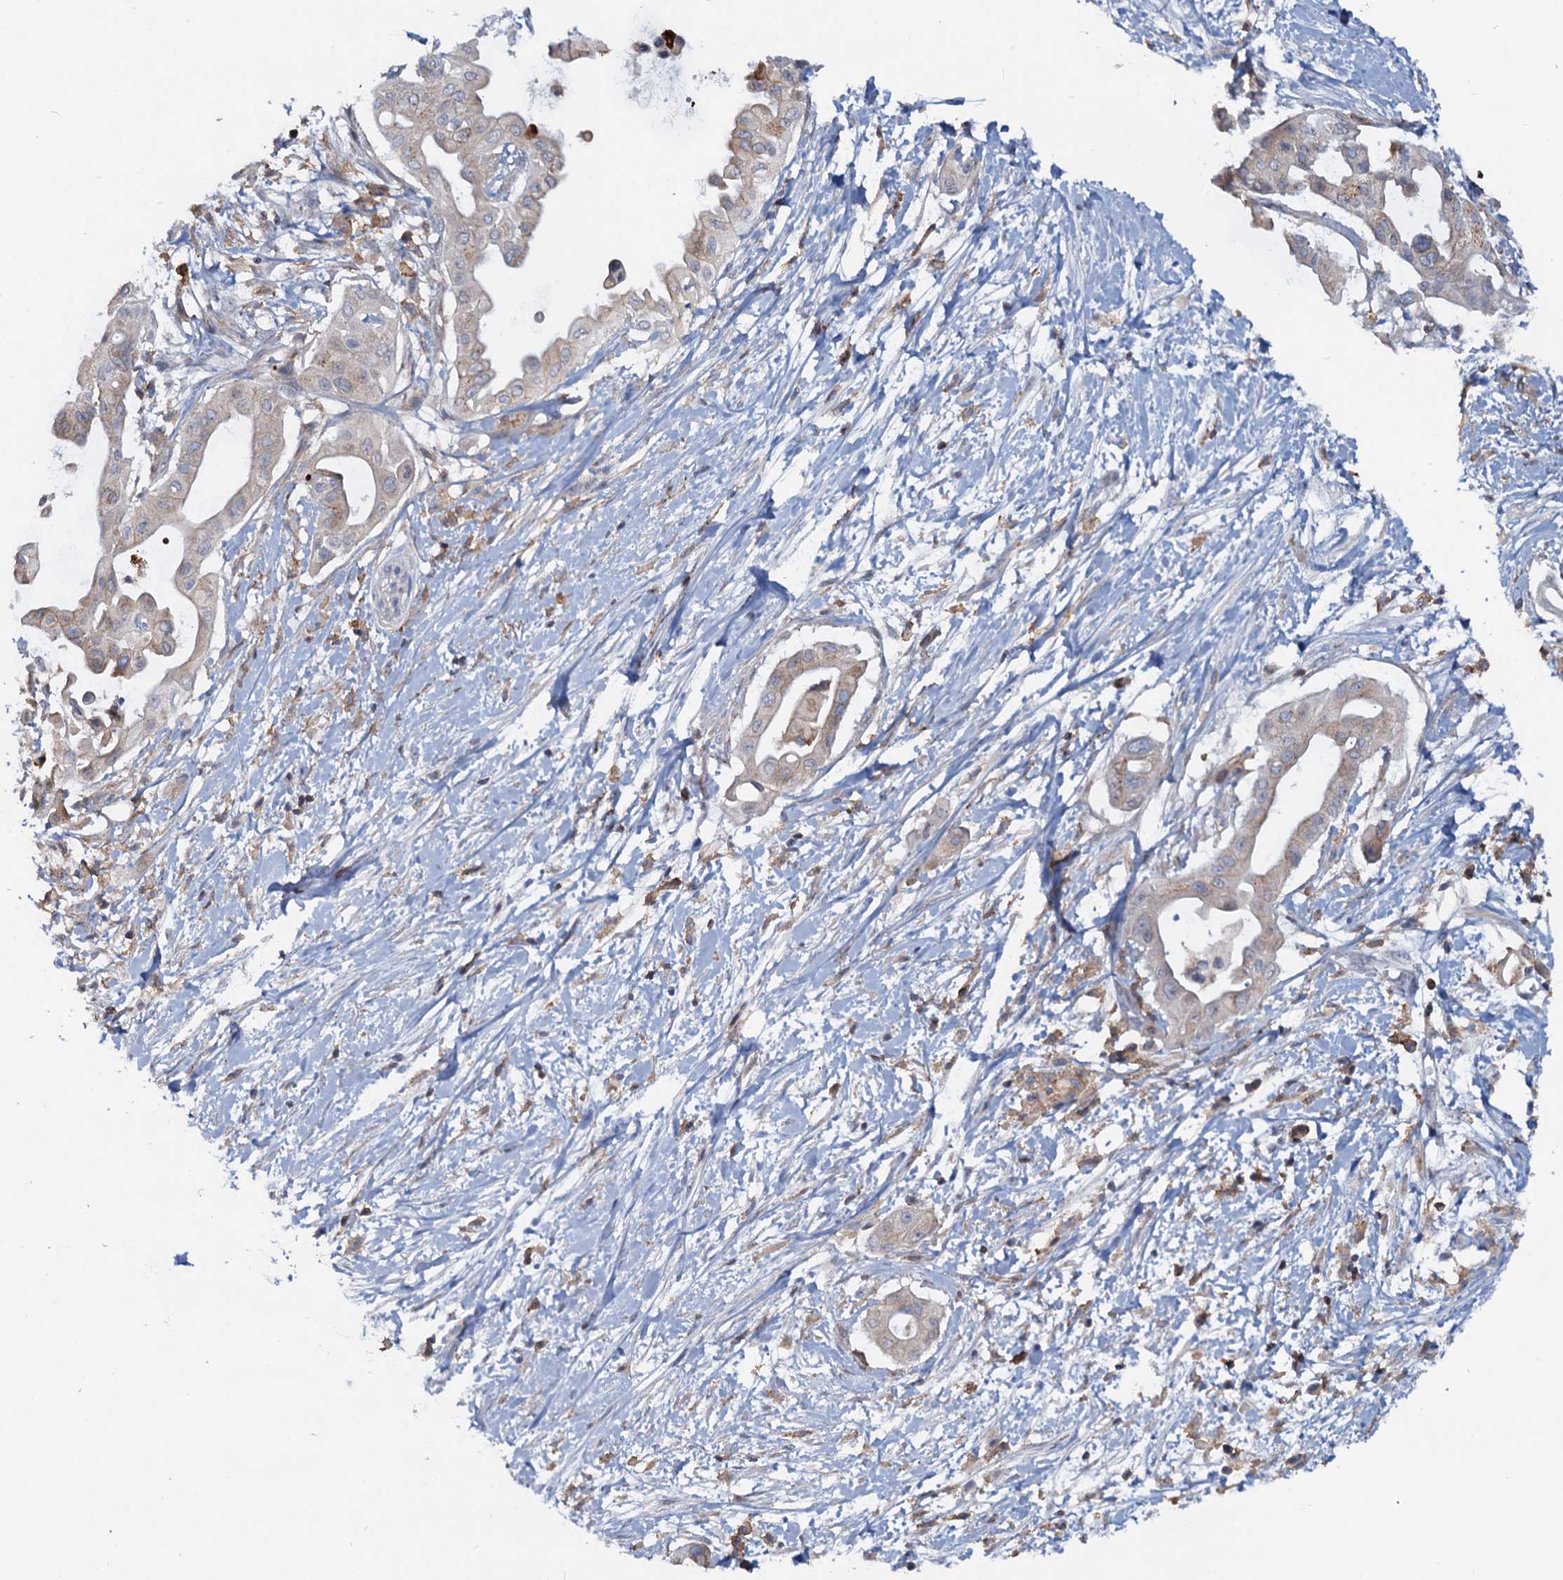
{"staining": {"intensity": "weak", "quantity": "25%-75%", "location": "cytoplasmic/membranous"}, "tissue": "pancreatic cancer", "cell_type": "Tumor cells", "image_type": "cancer", "snomed": [{"axis": "morphology", "description": "Adenocarcinoma, NOS"}, {"axis": "topography", "description": "Pancreas"}], "caption": "An immunohistochemistry (IHC) histopathology image of tumor tissue is shown. Protein staining in brown highlights weak cytoplasmic/membranous positivity in pancreatic cancer within tumor cells.", "gene": "LRCH4", "patient": {"sex": "male", "age": 68}}